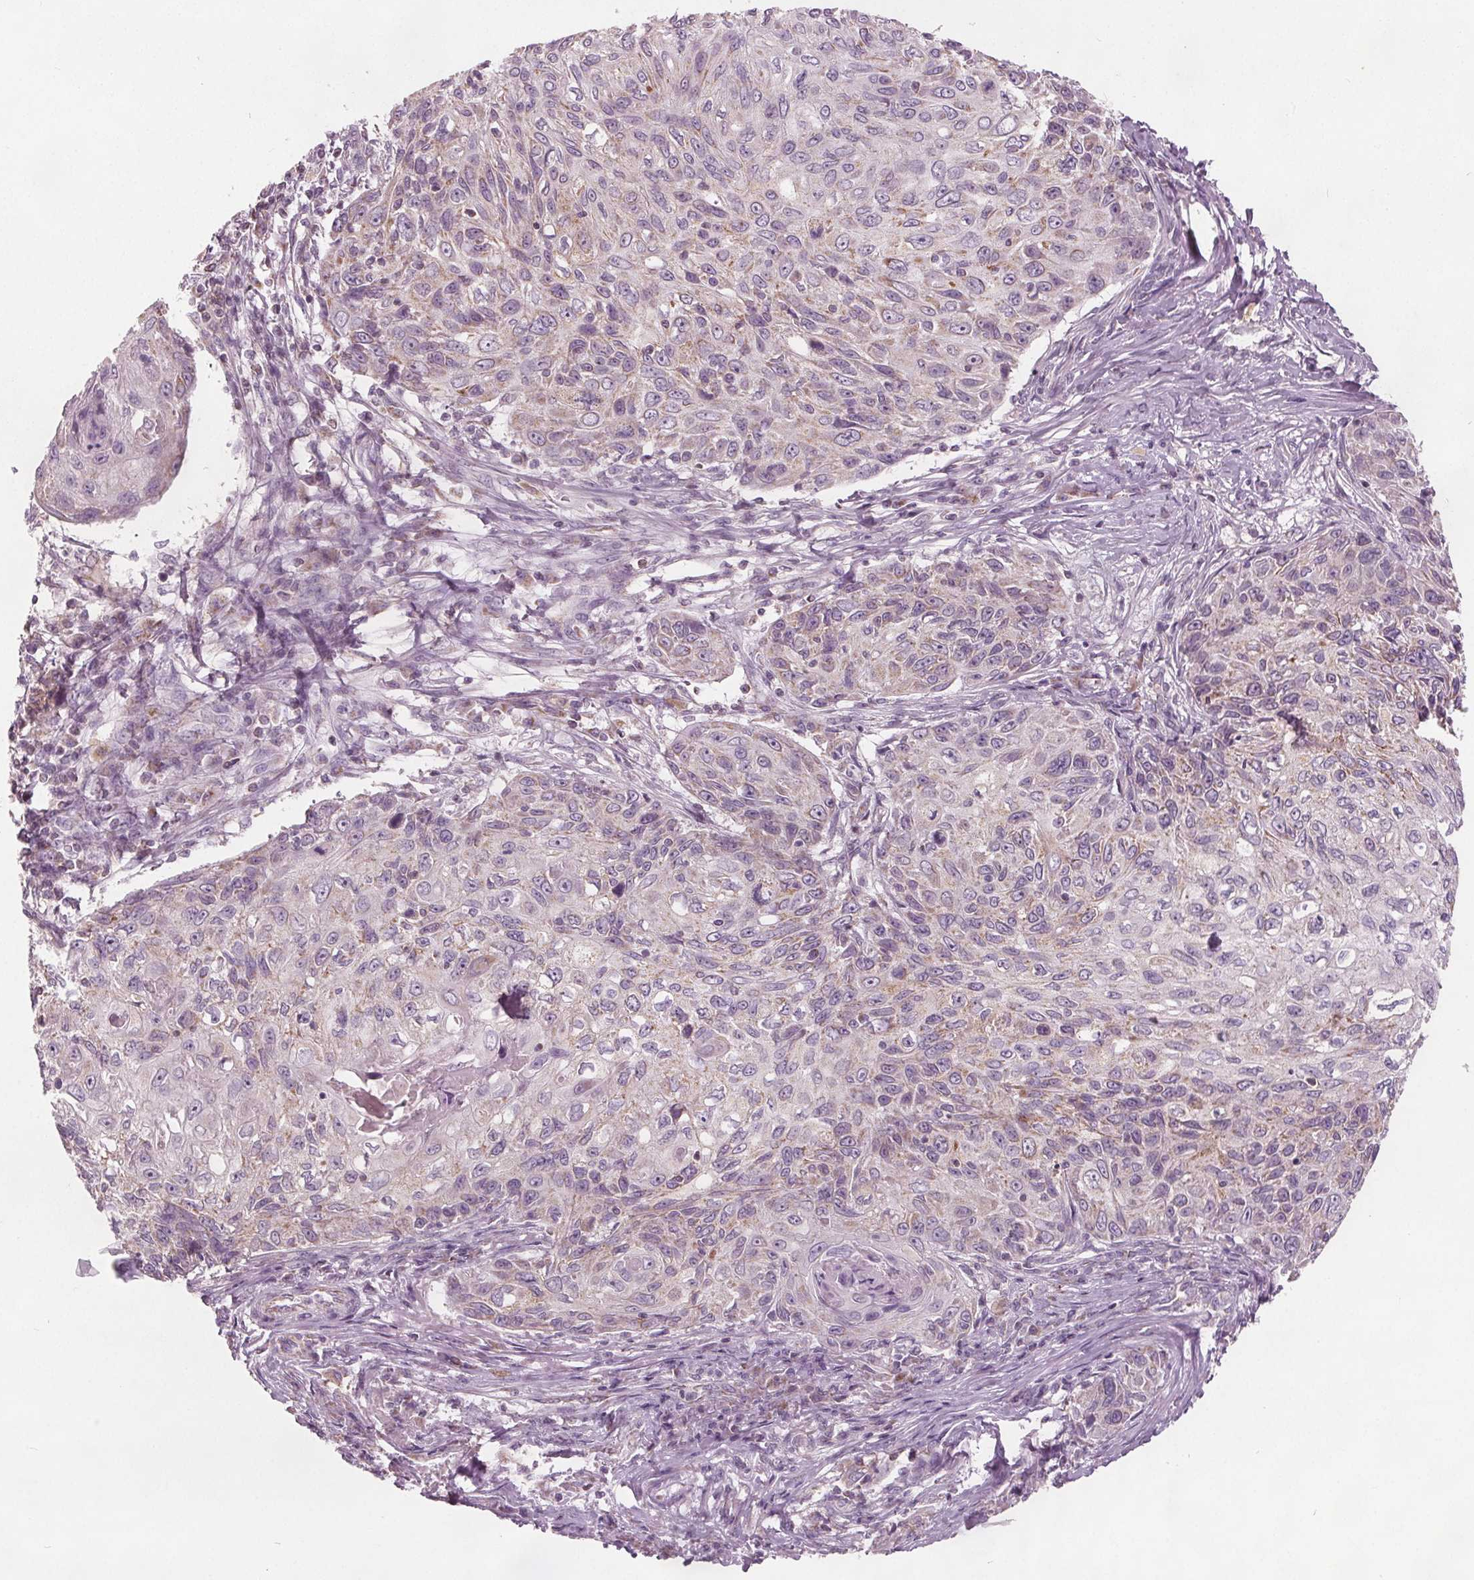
{"staining": {"intensity": "weak", "quantity": "<25%", "location": "cytoplasmic/membranous"}, "tissue": "skin cancer", "cell_type": "Tumor cells", "image_type": "cancer", "snomed": [{"axis": "morphology", "description": "Squamous cell carcinoma, NOS"}, {"axis": "topography", "description": "Skin"}], "caption": "This is a histopathology image of immunohistochemistry (IHC) staining of skin squamous cell carcinoma, which shows no positivity in tumor cells. Nuclei are stained in blue.", "gene": "ECI2", "patient": {"sex": "male", "age": 92}}